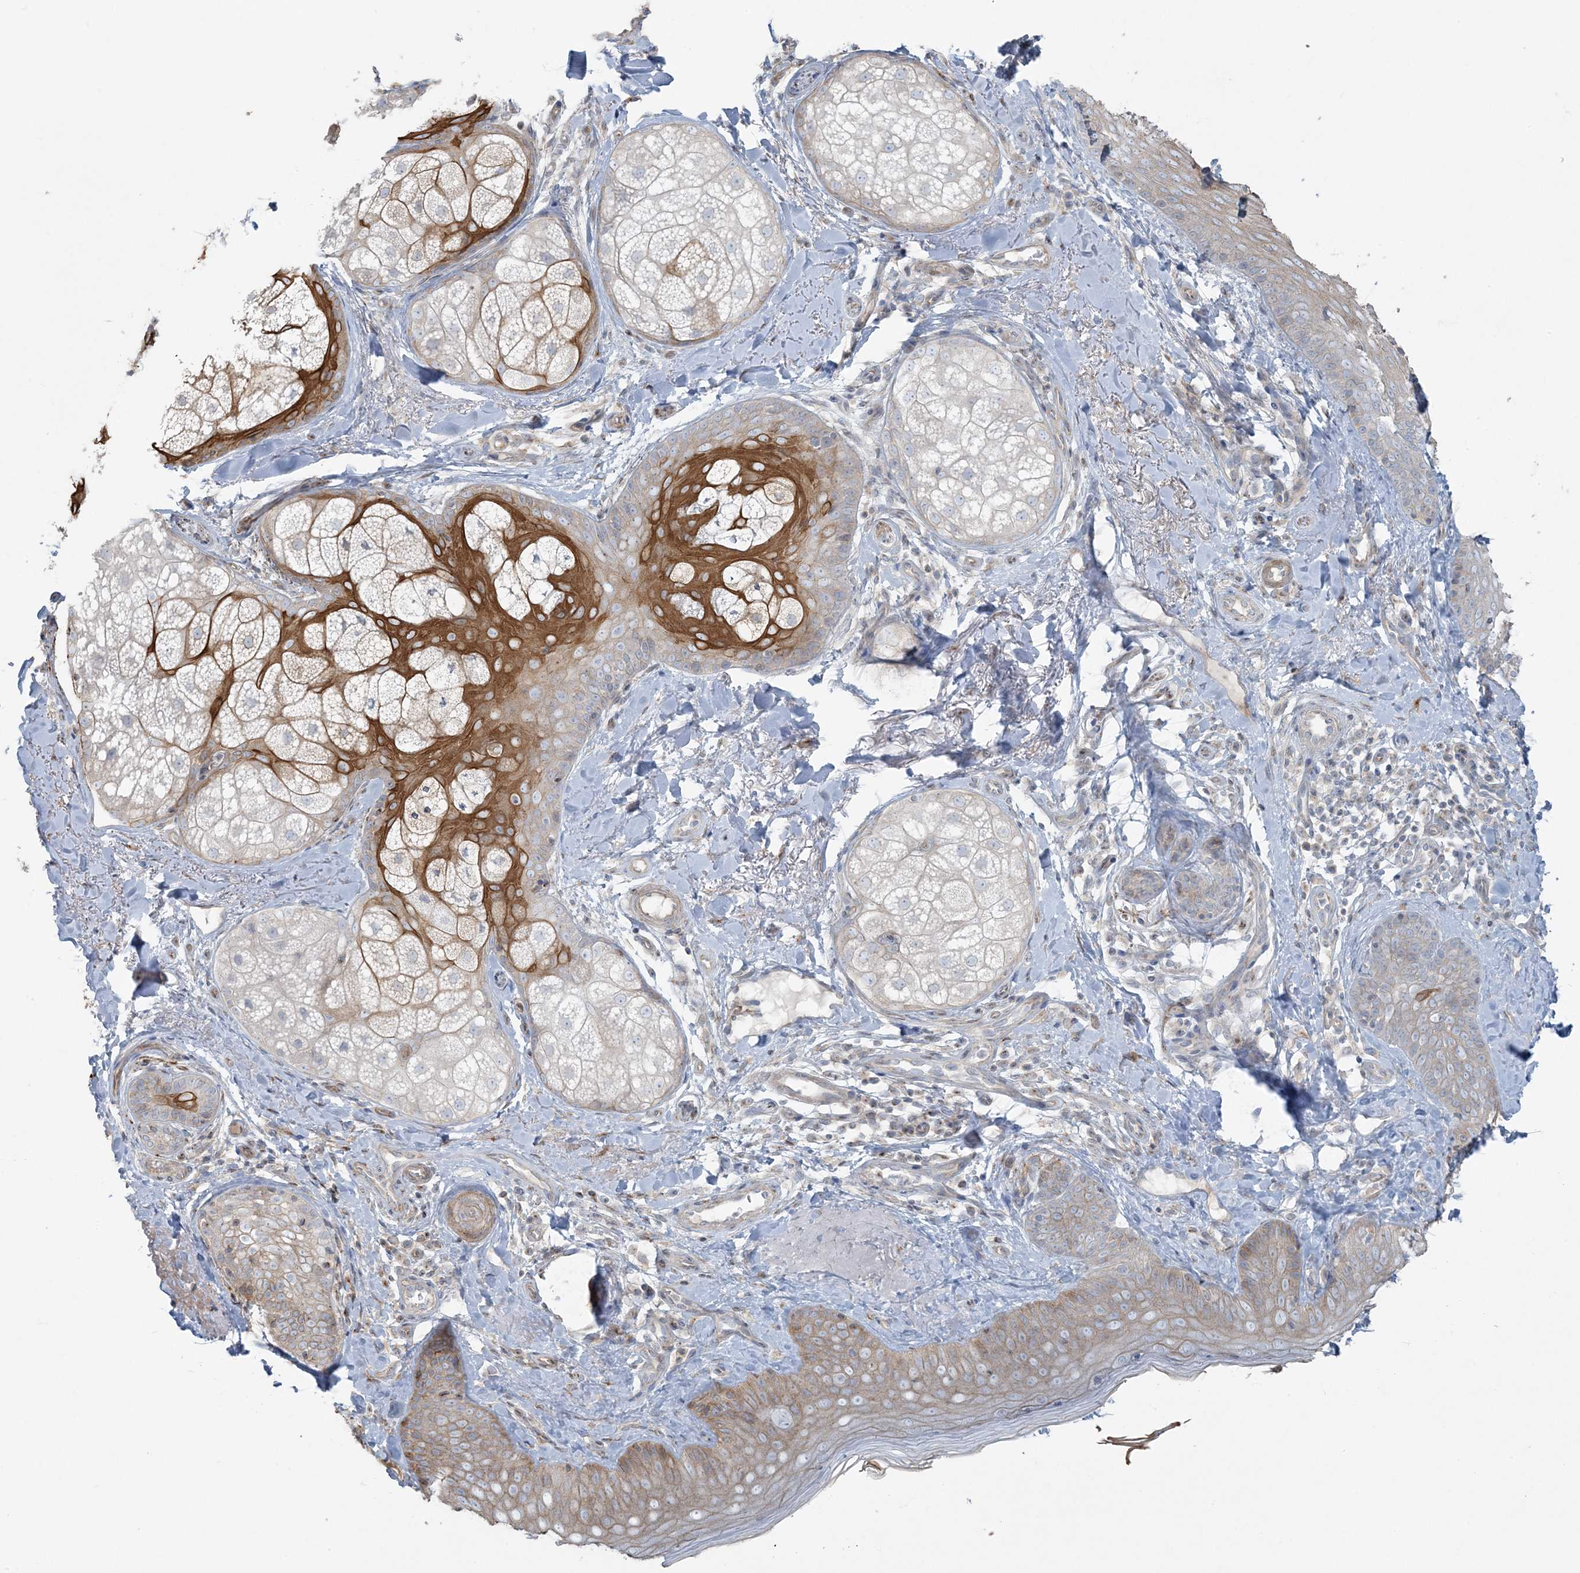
{"staining": {"intensity": "moderate", "quantity": ">75%", "location": "cytoplasmic/membranous"}, "tissue": "skin", "cell_type": "Fibroblasts", "image_type": "normal", "snomed": [{"axis": "morphology", "description": "Normal tissue, NOS"}, {"axis": "topography", "description": "Skin"}], "caption": "IHC histopathology image of benign skin: human skin stained using IHC reveals medium levels of moderate protein expression localized specifically in the cytoplasmic/membranous of fibroblasts, appearing as a cytoplasmic/membranous brown color.", "gene": "PIK3R4", "patient": {"sex": "male", "age": 57}}